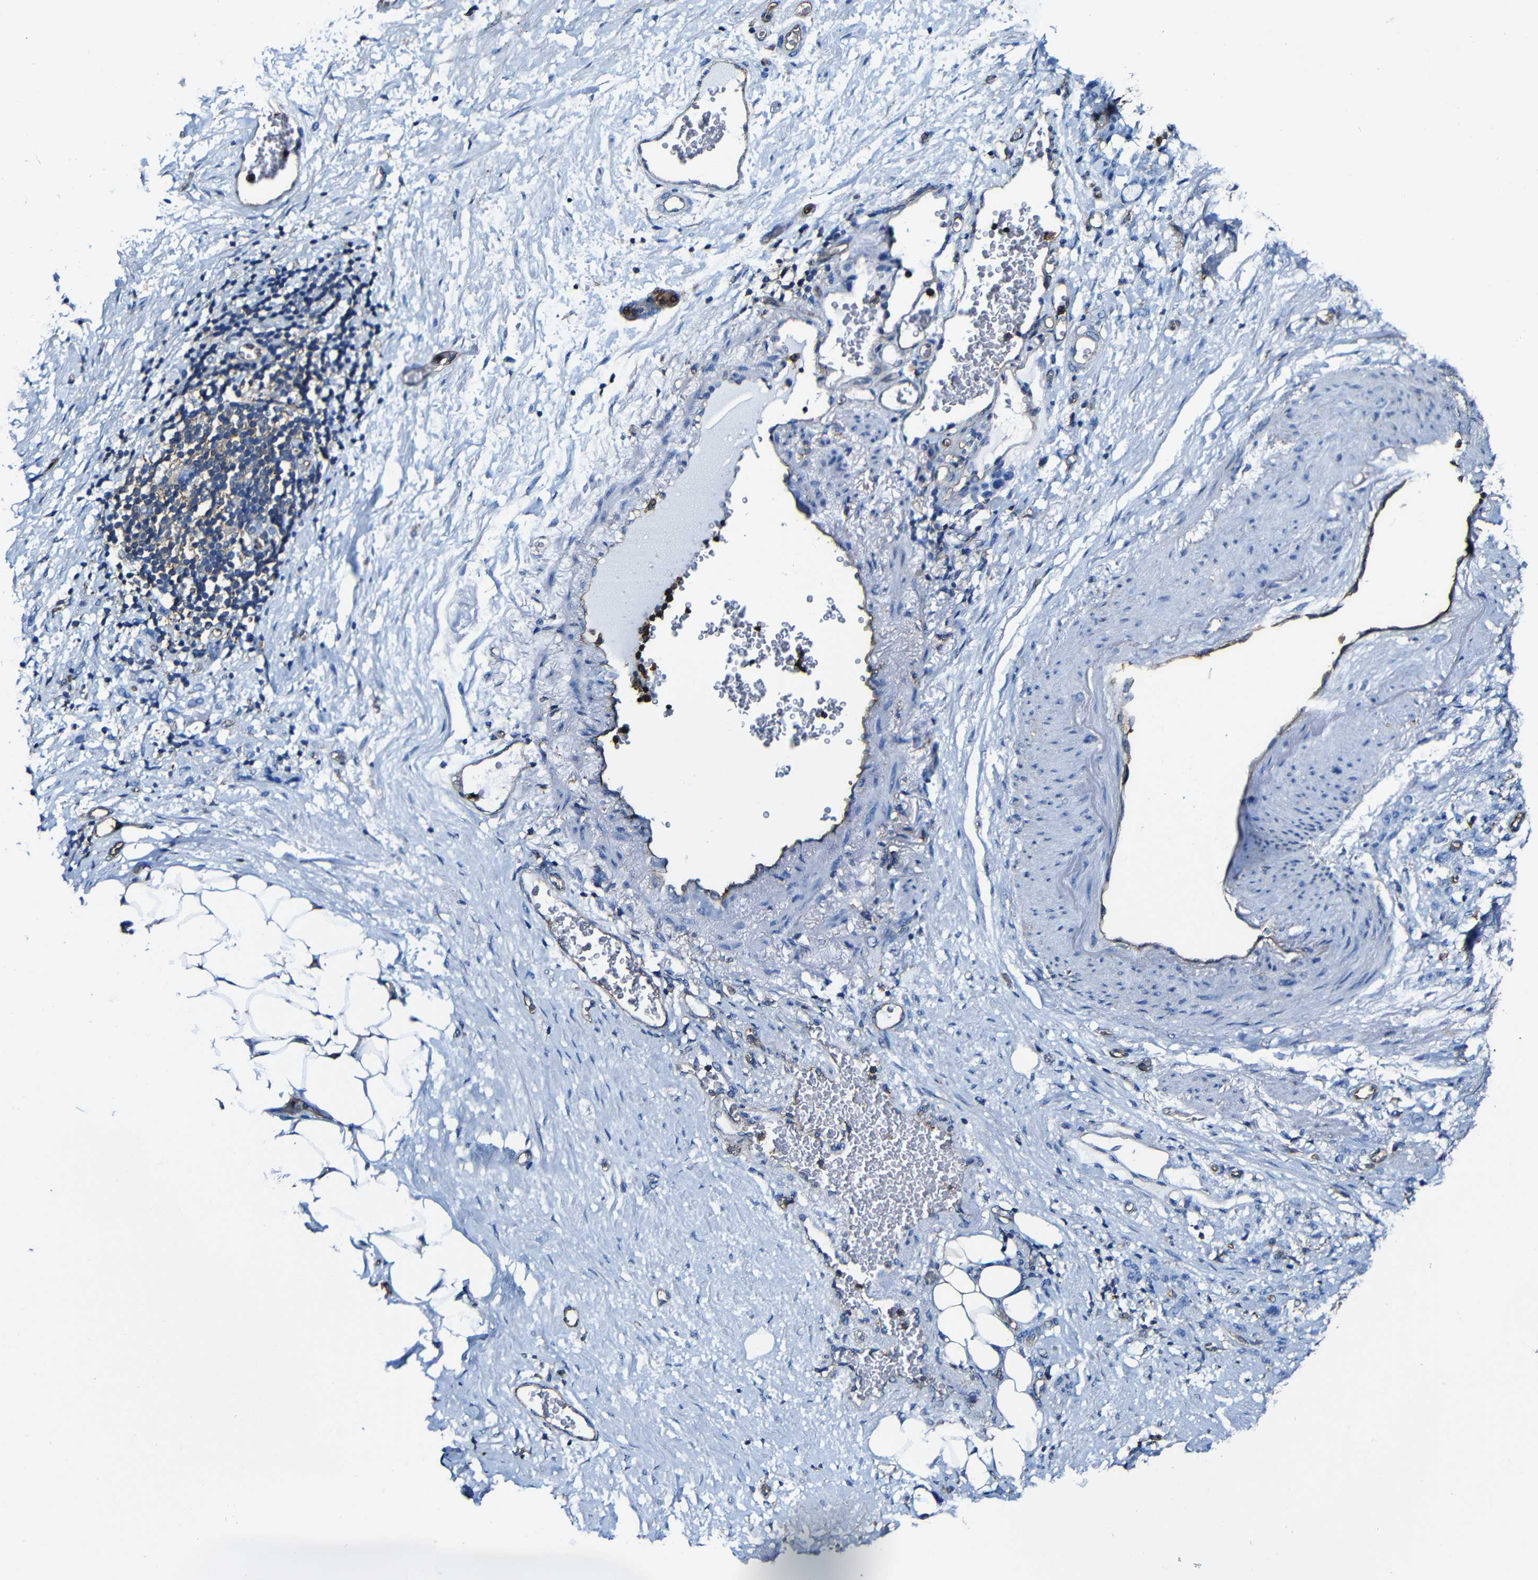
{"staining": {"intensity": "negative", "quantity": "none", "location": "none"}, "tissue": "stomach cancer", "cell_type": "Tumor cells", "image_type": "cancer", "snomed": [{"axis": "morphology", "description": "Adenocarcinoma, NOS"}, {"axis": "topography", "description": "Stomach"}], "caption": "There is no significant expression in tumor cells of stomach adenocarcinoma. (DAB immunohistochemistry (IHC), high magnification).", "gene": "MSN", "patient": {"sex": "male", "age": 82}}